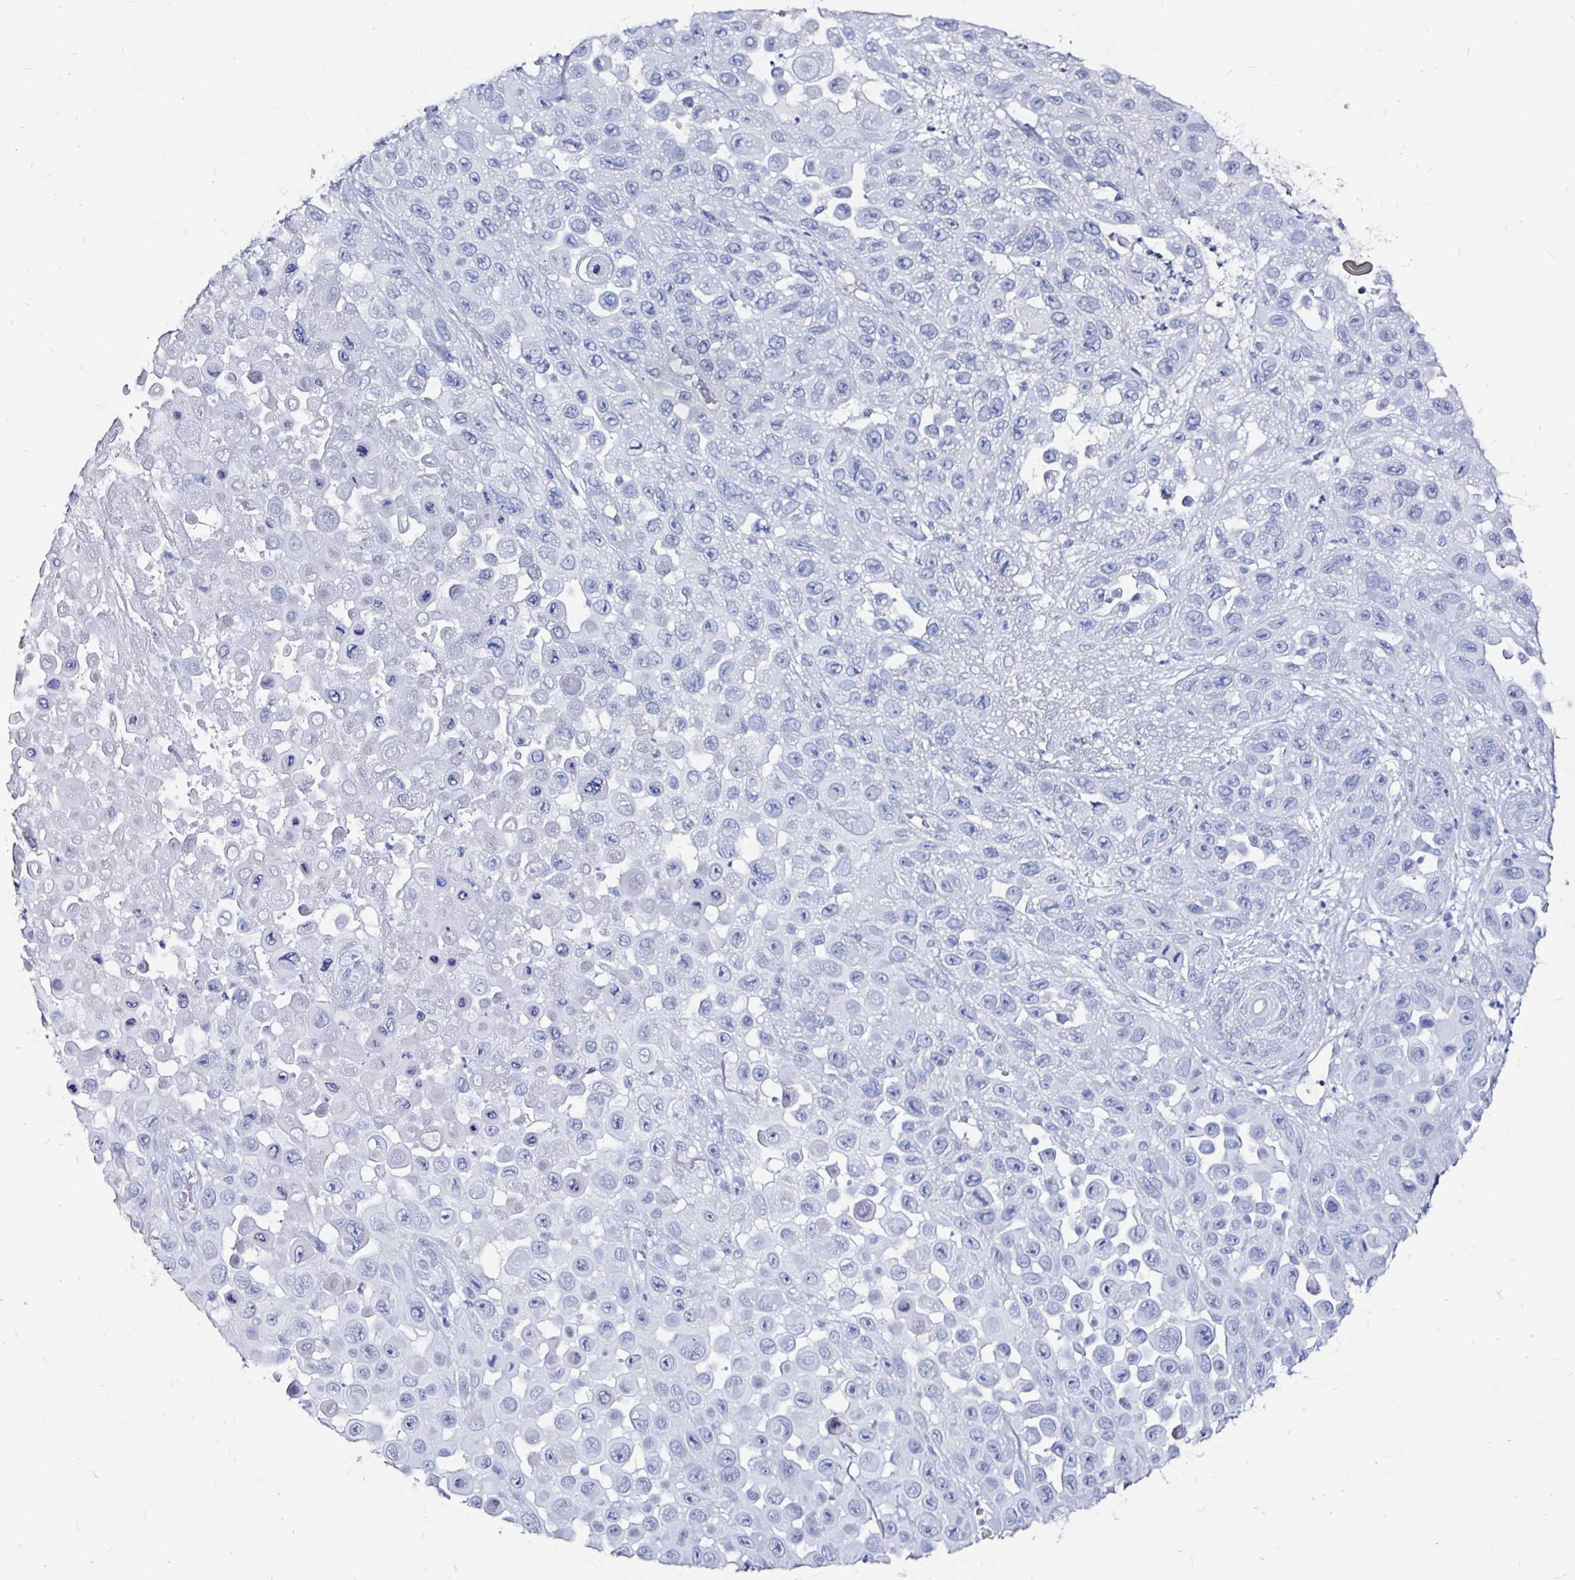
{"staining": {"intensity": "negative", "quantity": "none", "location": "none"}, "tissue": "skin cancer", "cell_type": "Tumor cells", "image_type": "cancer", "snomed": [{"axis": "morphology", "description": "Squamous cell carcinoma, NOS"}, {"axis": "topography", "description": "Skin"}], "caption": "Immunohistochemistry (IHC) photomicrograph of neoplastic tissue: squamous cell carcinoma (skin) stained with DAB demonstrates no significant protein positivity in tumor cells. (Brightfield microscopy of DAB IHC at high magnification).", "gene": "LUZP4", "patient": {"sex": "male", "age": 81}}